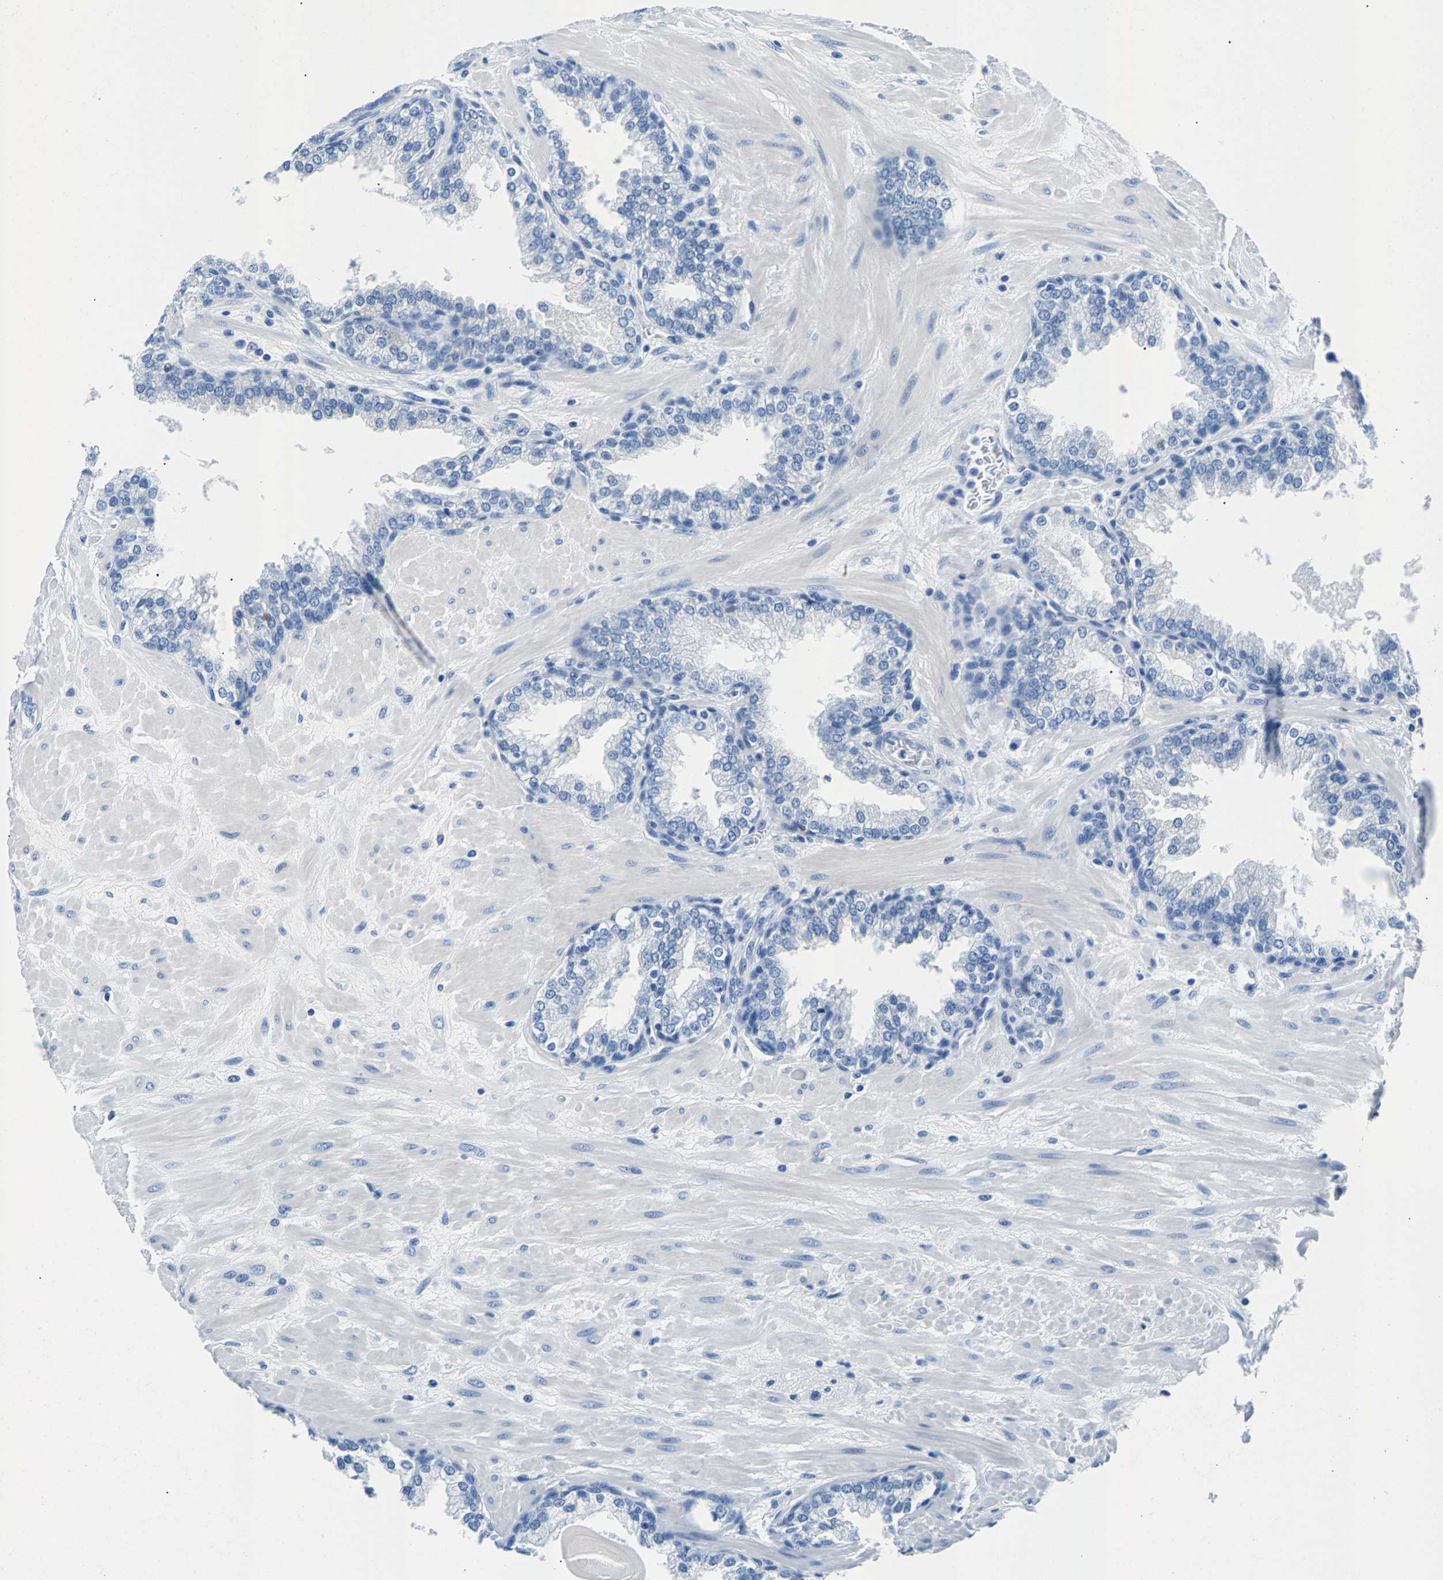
{"staining": {"intensity": "negative", "quantity": "none", "location": "none"}, "tissue": "prostate", "cell_type": "Glandular cells", "image_type": "normal", "snomed": [{"axis": "morphology", "description": "Normal tissue, NOS"}, {"axis": "topography", "description": "Prostate"}], "caption": "Immunohistochemistry (IHC) image of unremarkable prostate: human prostate stained with DAB displays no significant protein staining in glandular cells.", "gene": "CPS1", "patient": {"sex": "male", "age": 51}}